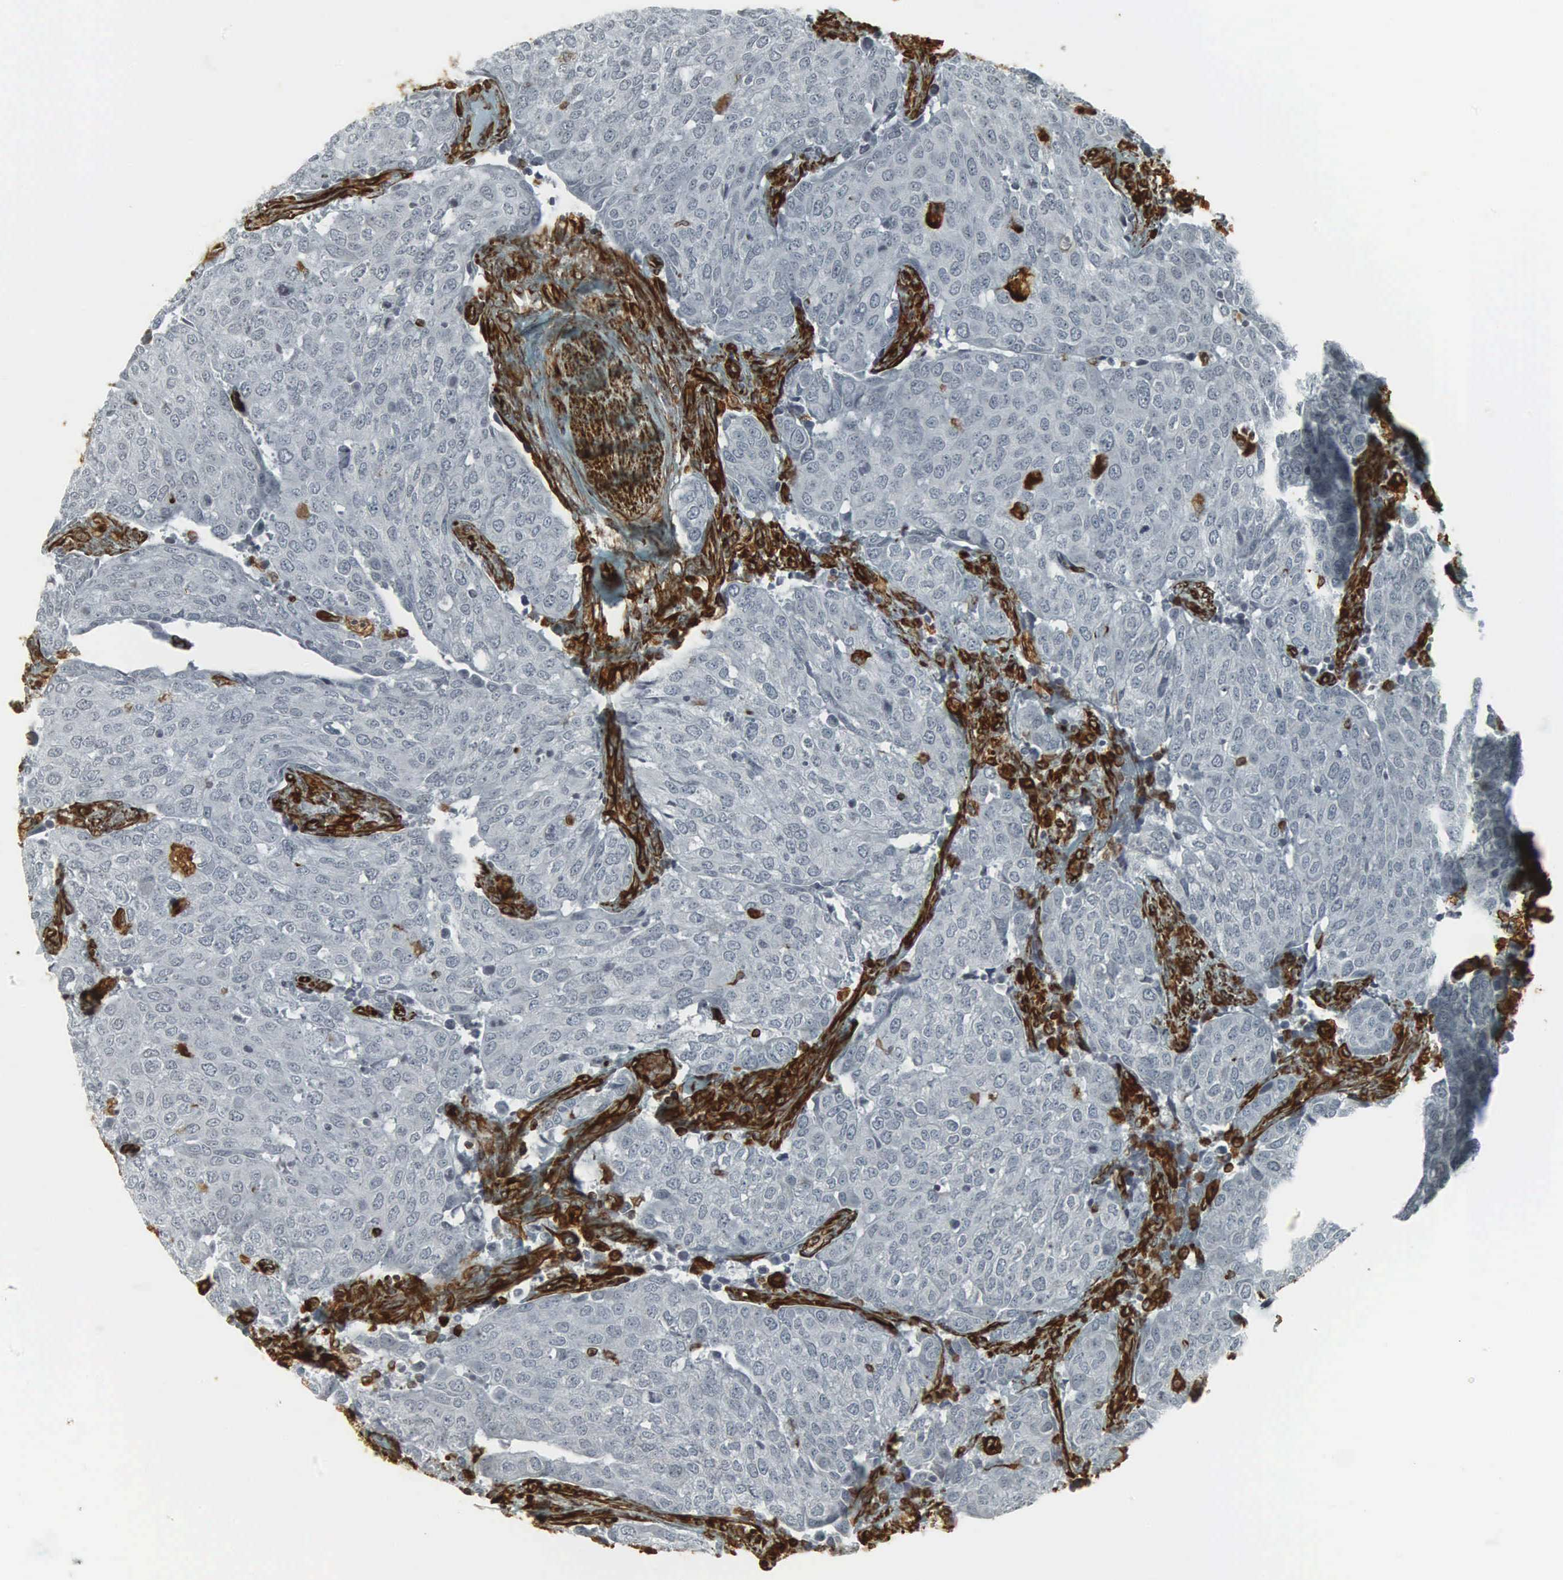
{"staining": {"intensity": "moderate", "quantity": "<25%", "location": "cytoplasmic/membranous,nuclear"}, "tissue": "cervical cancer", "cell_type": "Tumor cells", "image_type": "cancer", "snomed": [{"axis": "morphology", "description": "Squamous cell carcinoma, NOS"}, {"axis": "topography", "description": "Cervix"}], "caption": "Cervical cancer (squamous cell carcinoma) stained with DAB immunohistochemistry (IHC) shows low levels of moderate cytoplasmic/membranous and nuclear positivity in about <25% of tumor cells.", "gene": "VIM", "patient": {"sex": "female", "age": 54}}